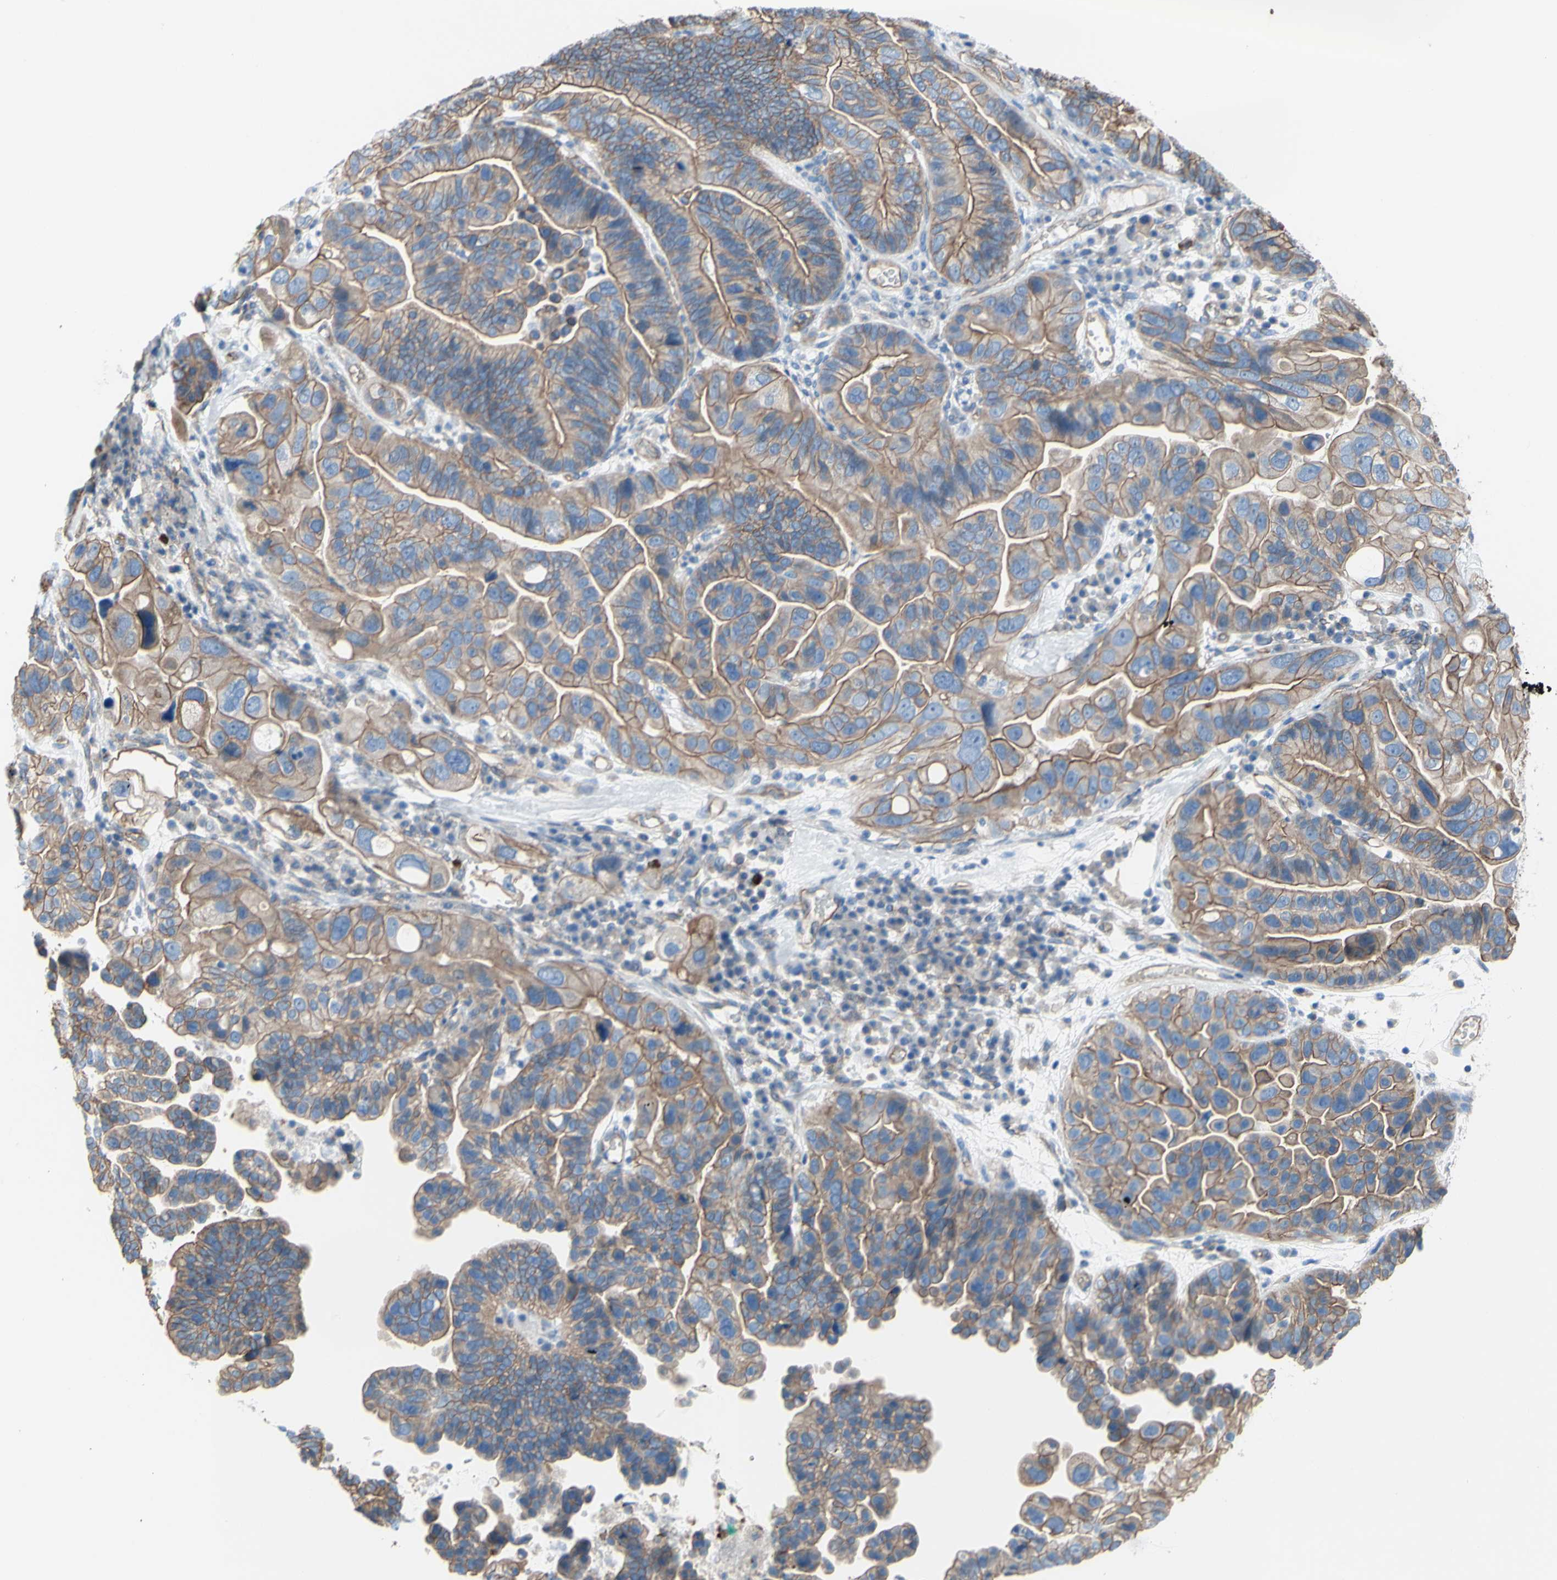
{"staining": {"intensity": "moderate", "quantity": ">75%", "location": "cytoplasmic/membranous"}, "tissue": "ovarian cancer", "cell_type": "Tumor cells", "image_type": "cancer", "snomed": [{"axis": "morphology", "description": "Cystadenocarcinoma, serous, NOS"}, {"axis": "topography", "description": "Ovary"}], "caption": "About >75% of tumor cells in human ovarian cancer display moderate cytoplasmic/membranous protein staining as visualized by brown immunohistochemical staining.", "gene": "TPBG", "patient": {"sex": "female", "age": 56}}